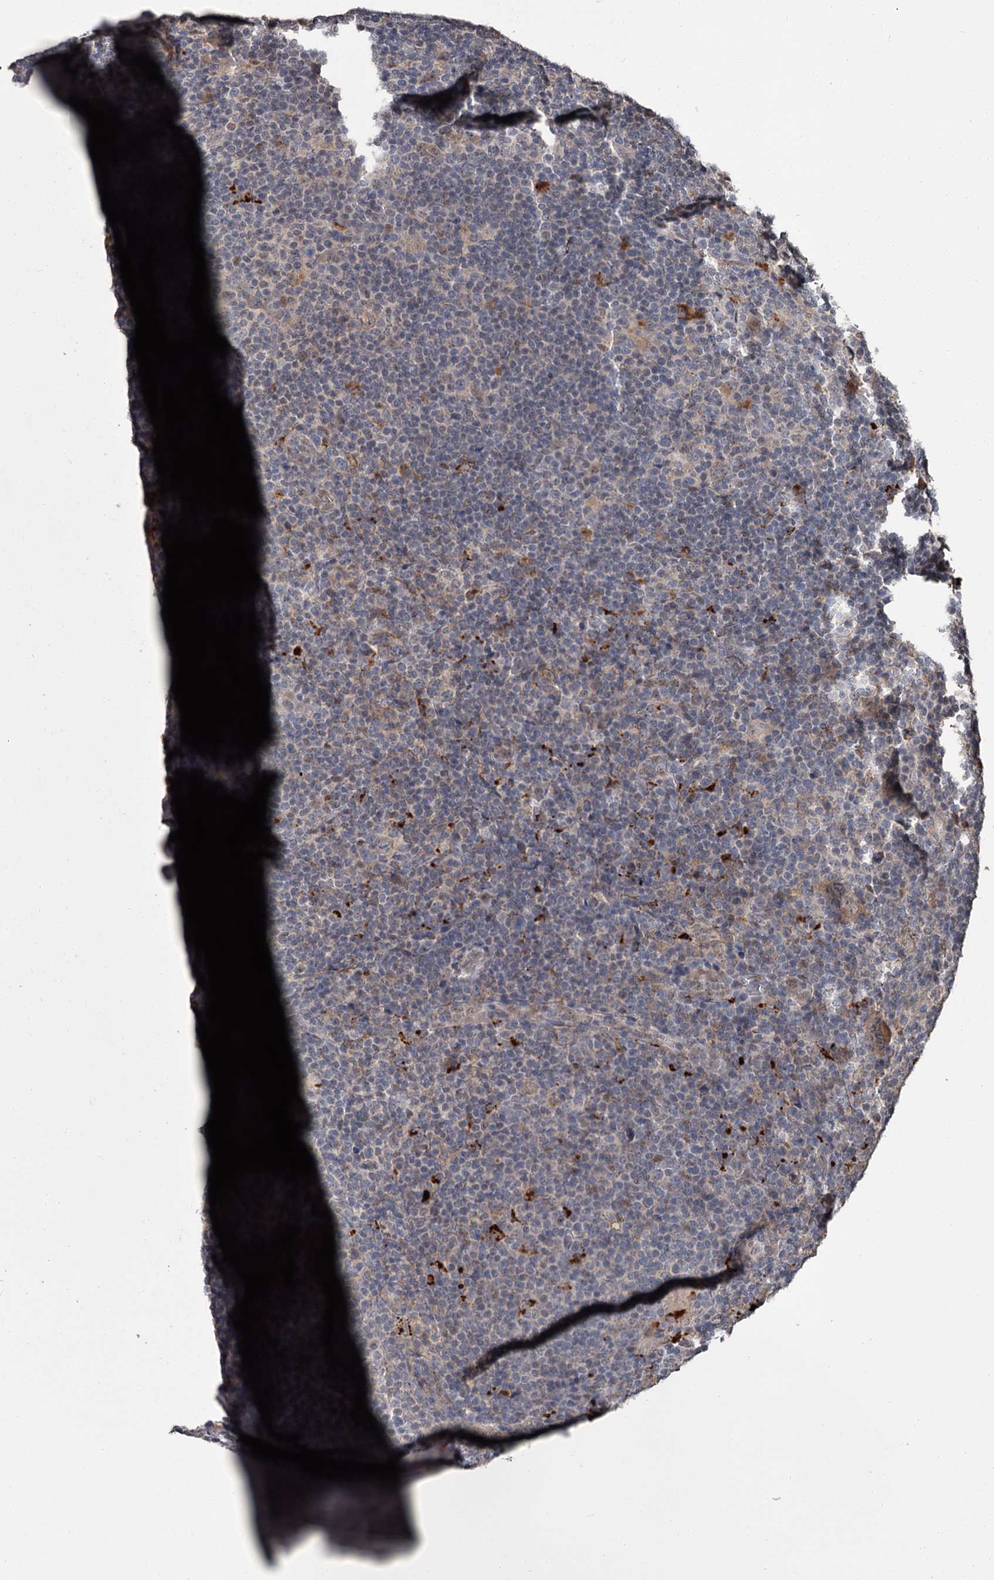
{"staining": {"intensity": "weak", "quantity": "25%-75%", "location": "cytoplasmic/membranous"}, "tissue": "lymphoma", "cell_type": "Tumor cells", "image_type": "cancer", "snomed": [{"axis": "morphology", "description": "Hodgkin's disease, NOS"}, {"axis": "topography", "description": "Lymph node"}], "caption": "There is low levels of weak cytoplasmic/membranous expression in tumor cells of lymphoma, as demonstrated by immunohistochemical staining (brown color).", "gene": "PRPF40B", "patient": {"sex": "female", "age": 57}}